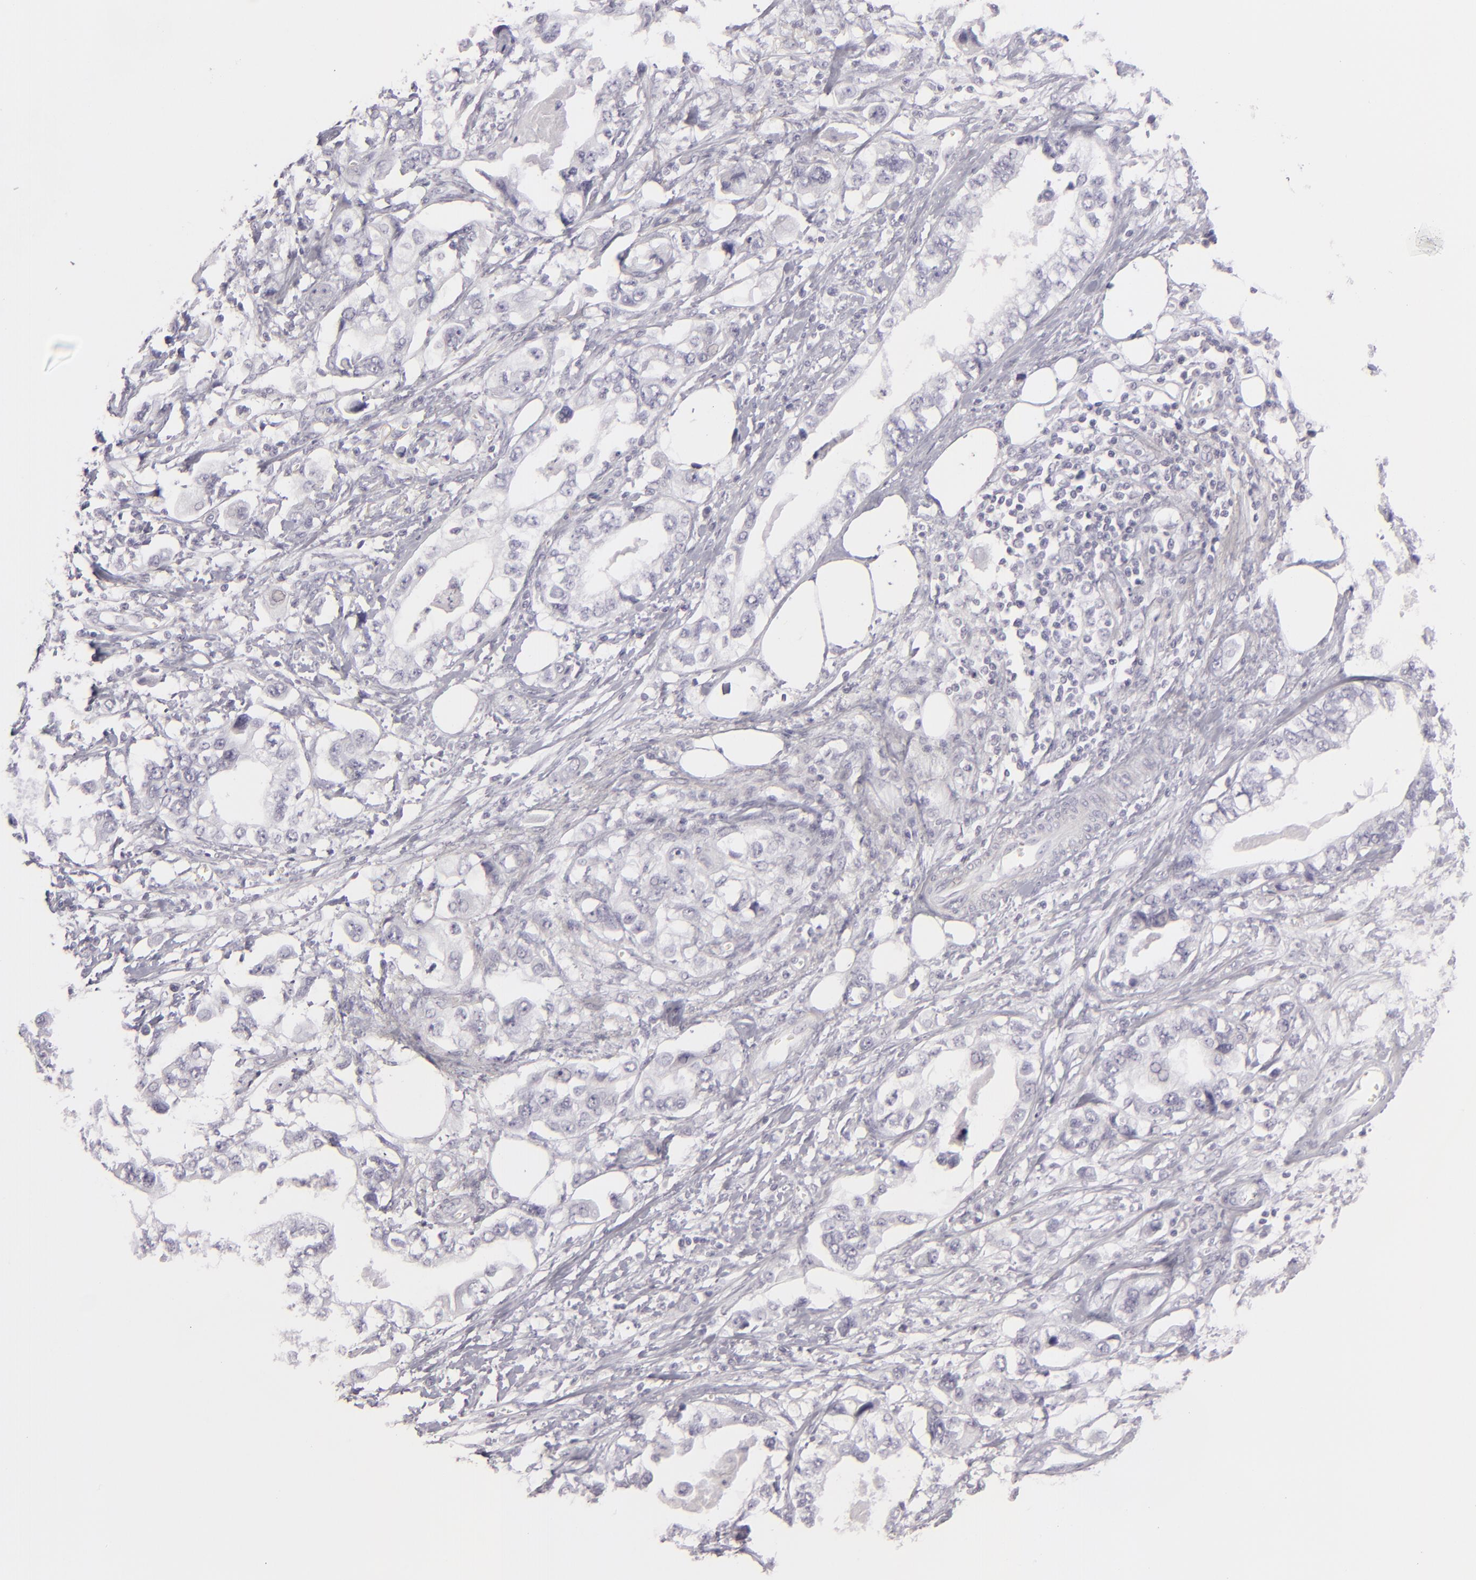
{"staining": {"intensity": "negative", "quantity": "none", "location": "none"}, "tissue": "stomach cancer", "cell_type": "Tumor cells", "image_type": "cancer", "snomed": [{"axis": "morphology", "description": "Adenocarcinoma, NOS"}, {"axis": "topography", "description": "Pancreas"}, {"axis": "topography", "description": "Stomach, upper"}], "caption": "Immunohistochemistry (IHC) image of stomach cancer (adenocarcinoma) stained for a protein (brown), which displays no positivity in tumor cells.", "gene": "CDX2", "patient": {"sex": "male", "age": 77}}